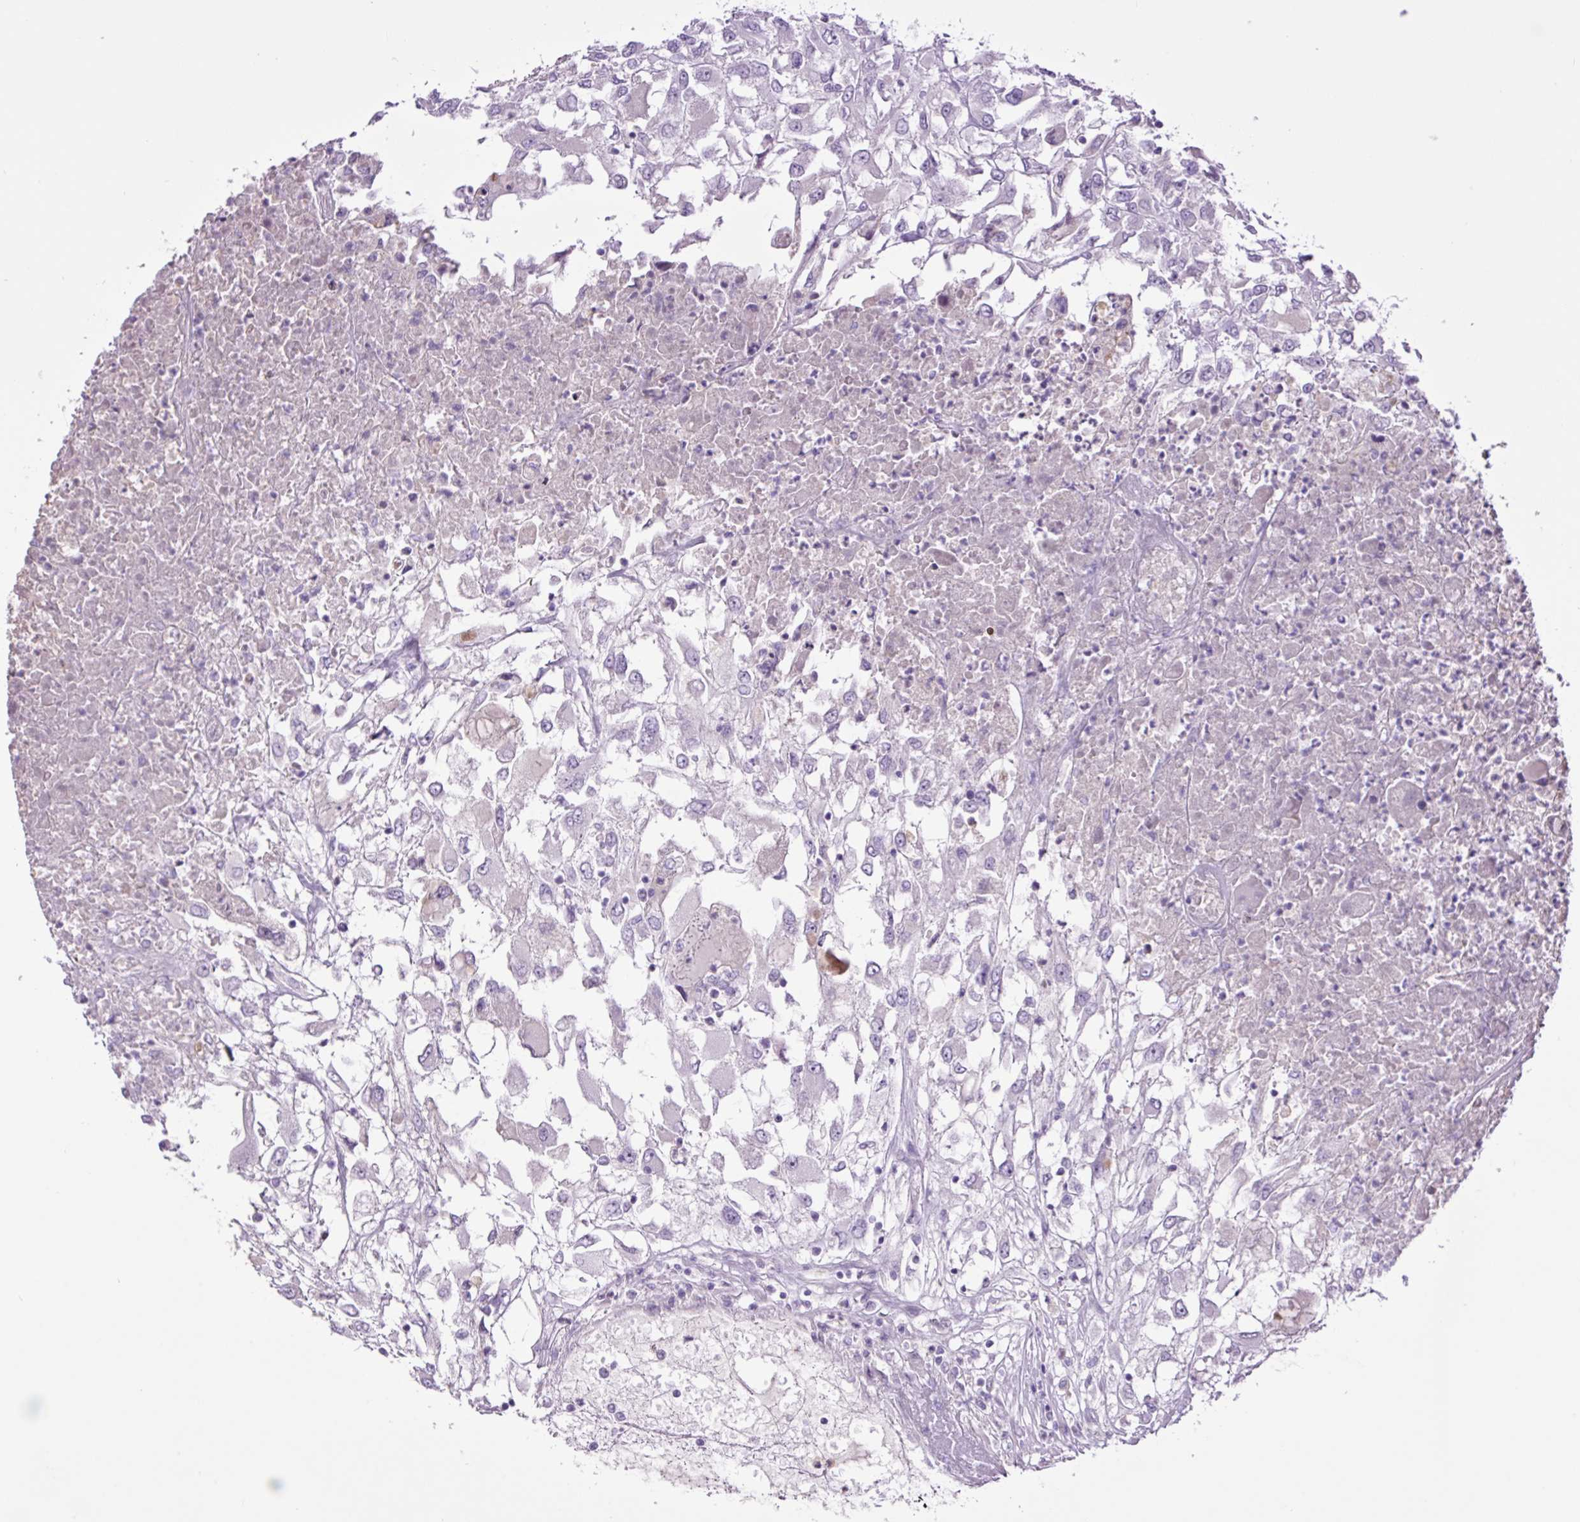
{"staining": {"intensity": "negative", "quantity": "none", "location": "none"}, "tissue": "renal cancer", "cell_type": "Tumor cells", "image_type": "cancer", "snomed": [{"axis": "morphology", "description": "Adenocarcinoma, NOS"}, {"axis": "topography", "description": "Kidney"}], "caption": "Tumor cells show no significant staining in adenocarcinoma (renal).", "gene": "MFSD3", "patient": {"sex": "female", "age": 52}}